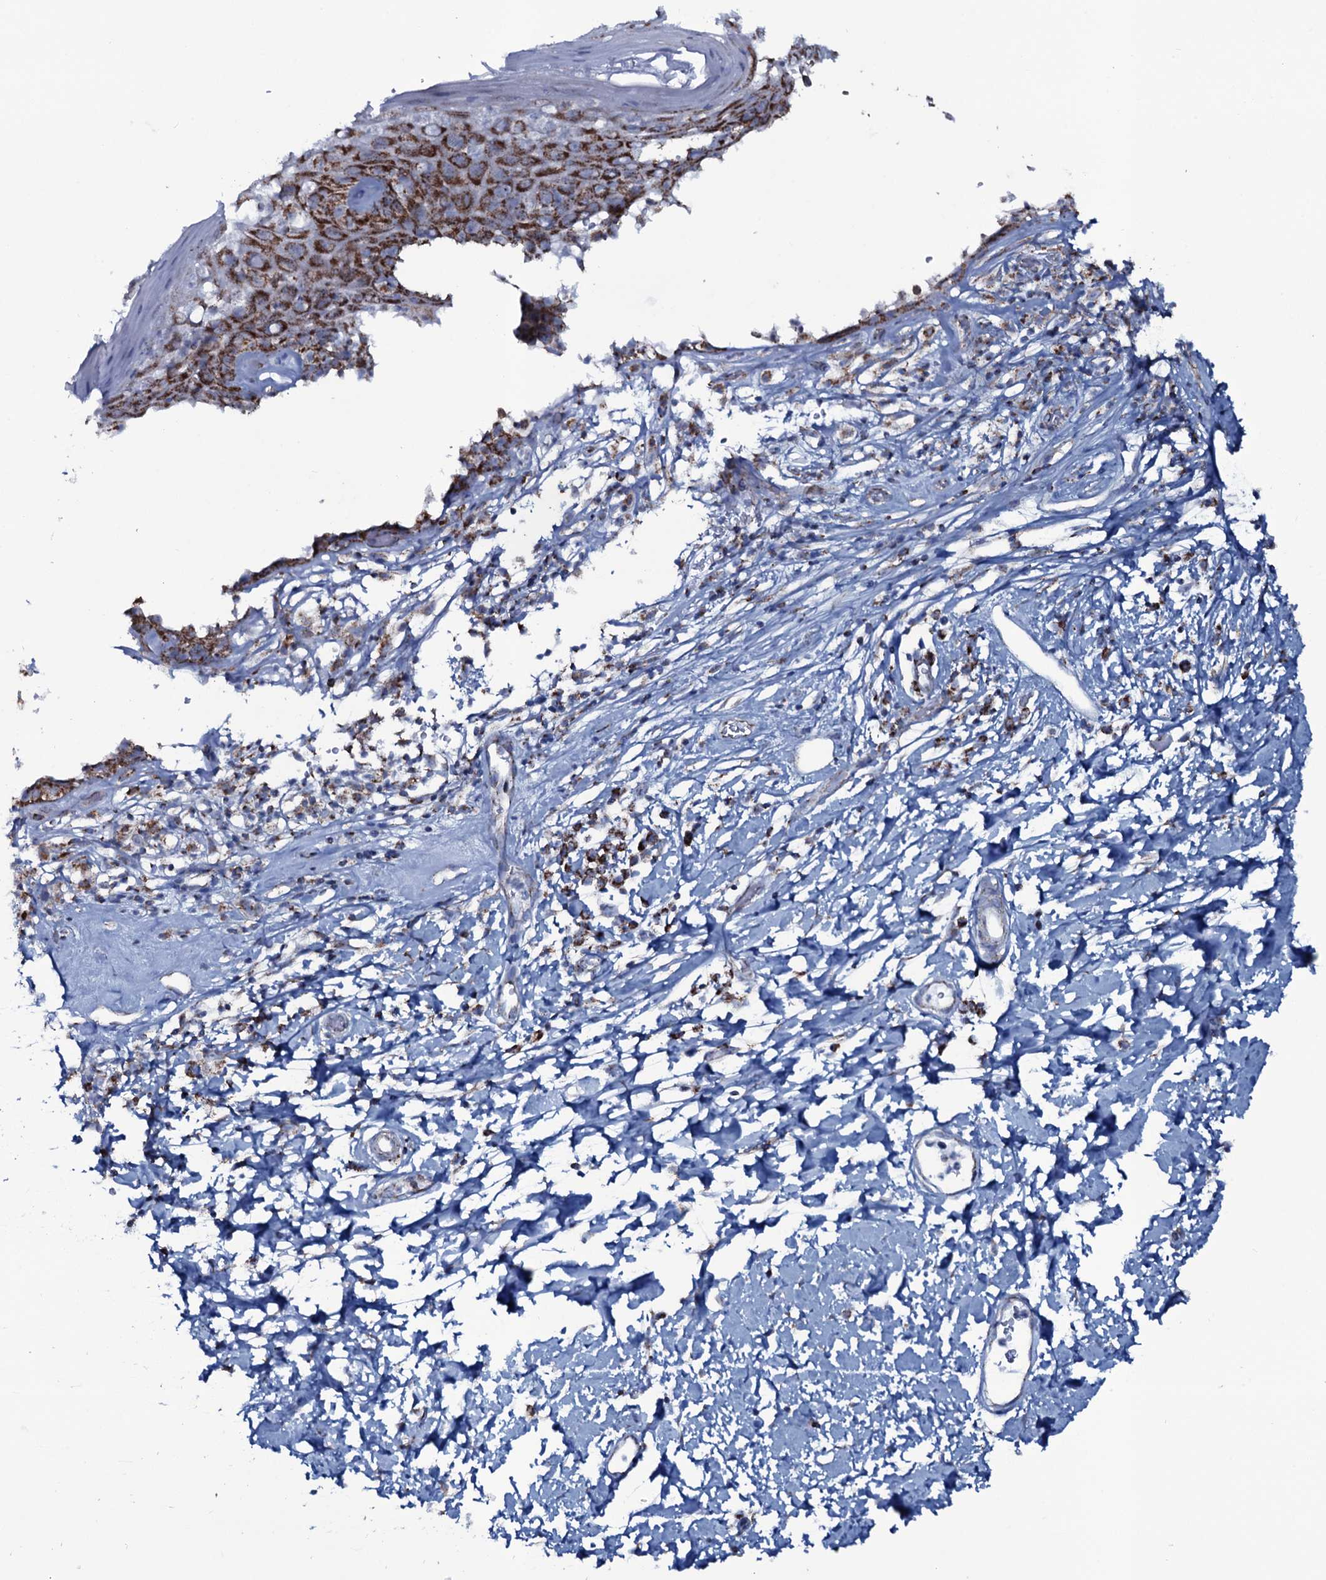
{"staining": {"intensity": "strong", "quantity": "25%-75%", "location": "cytoplasmic/membranous"}, "tissue": "skin", "cell_type": "Epidermal cells", "image_type": "normal", "snomed": [{"axis": "morphology", "description": "Normal tissue, NOS"}, {"axis": "topography", "description": "Vulva"}], "caption": "Epidermal cells exhibit high levels of strong cytoplasmic/membranous positivity in about 25%-75% of cells in unremarkable human skin.", "gene": "MRPS35", "patient": {"sex": "female", "age": 68}}